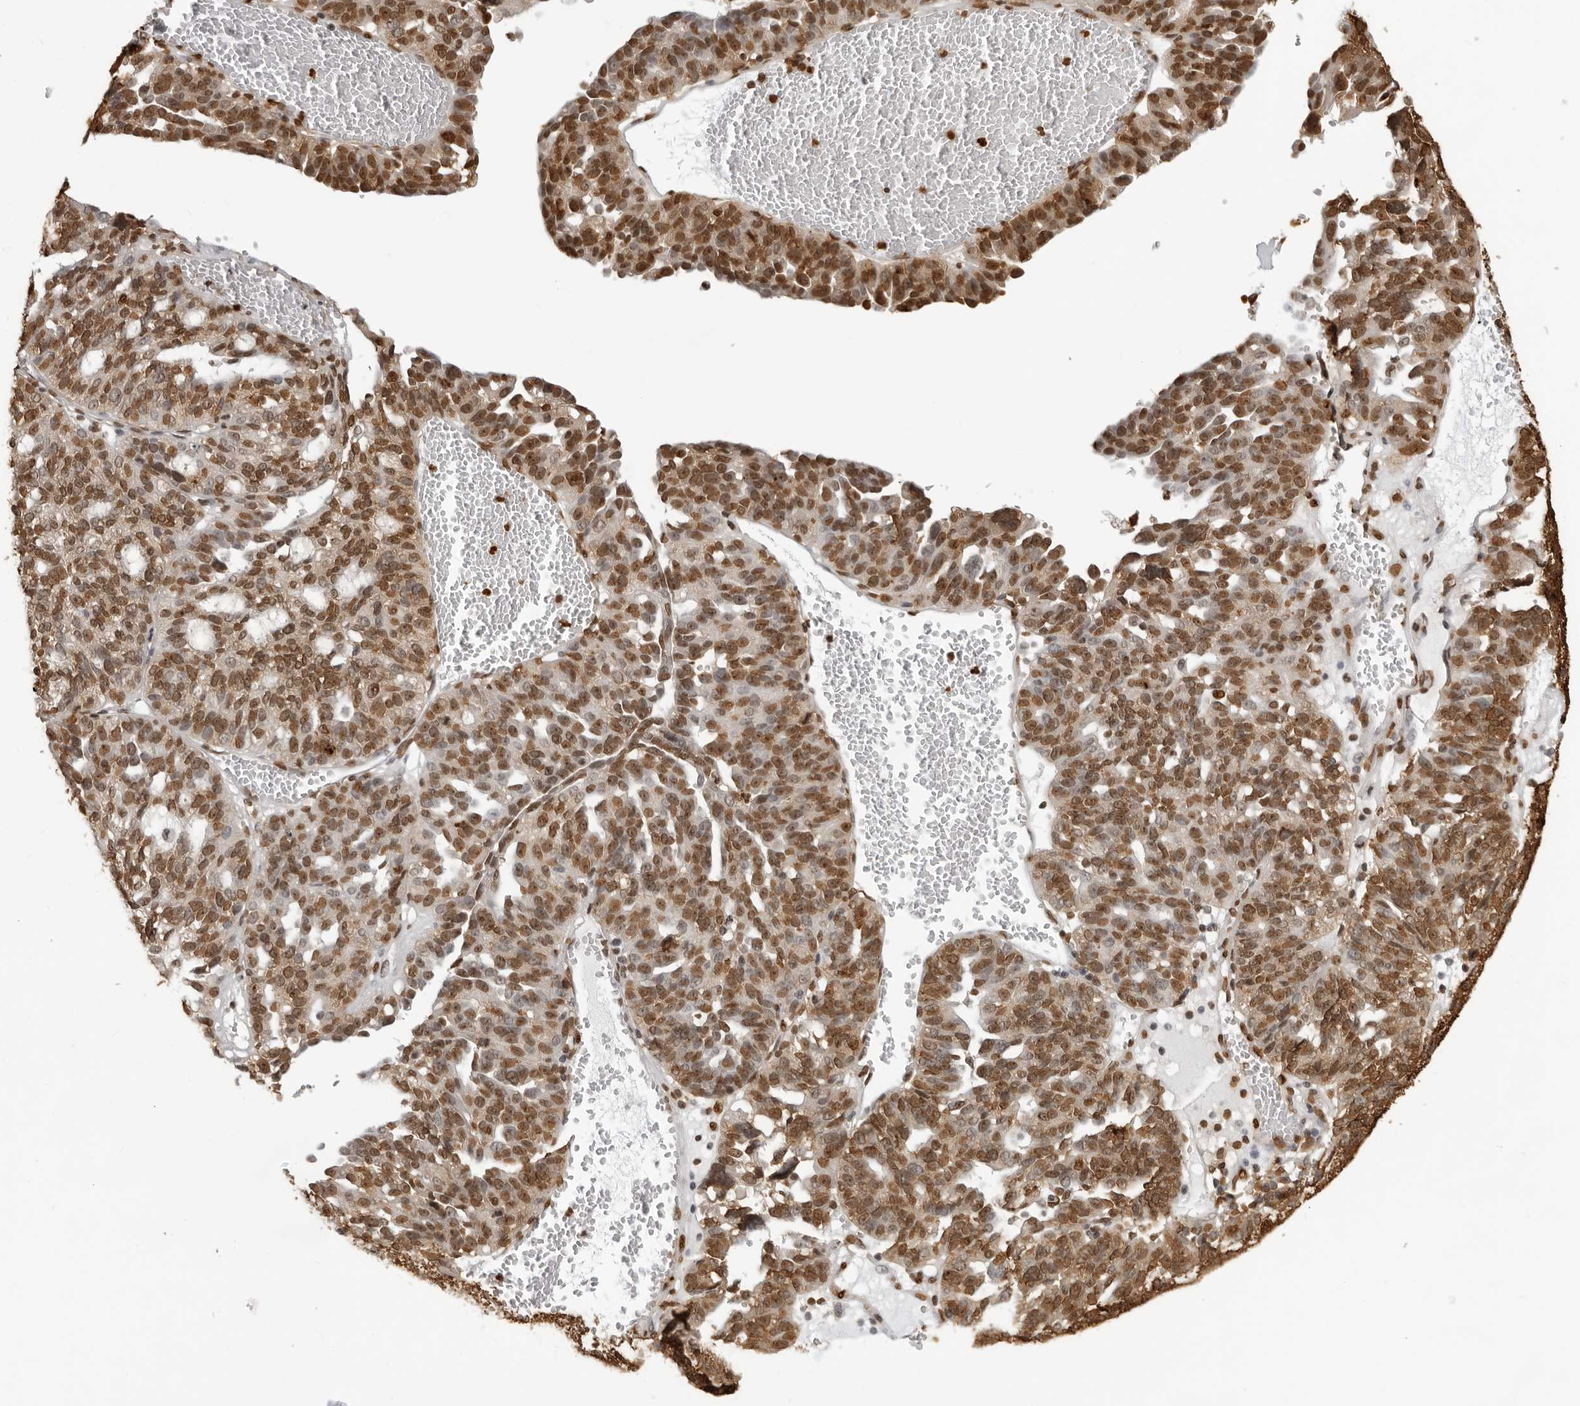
{"staining": {"intensity": "moderate", "quantity": ">75%", "location": "nuclear"}, "tissue": "ovarian cancer", "cell_type": "Tumor cells", "image_type": "cancer", "snomed": [{"axis": "morphology", "description": "Cystadenocarcinoma, serous, NOS"}, {"axis": "topography", "description": "Ovary"}], "caption": "Ovarian cancer tissue shows moderate nuclear positivity in about >75% of tumor cells, visualized by immunohistochemistry.", "gene": "ZFP91", "patient": {"sex": "female", "age": 59}}